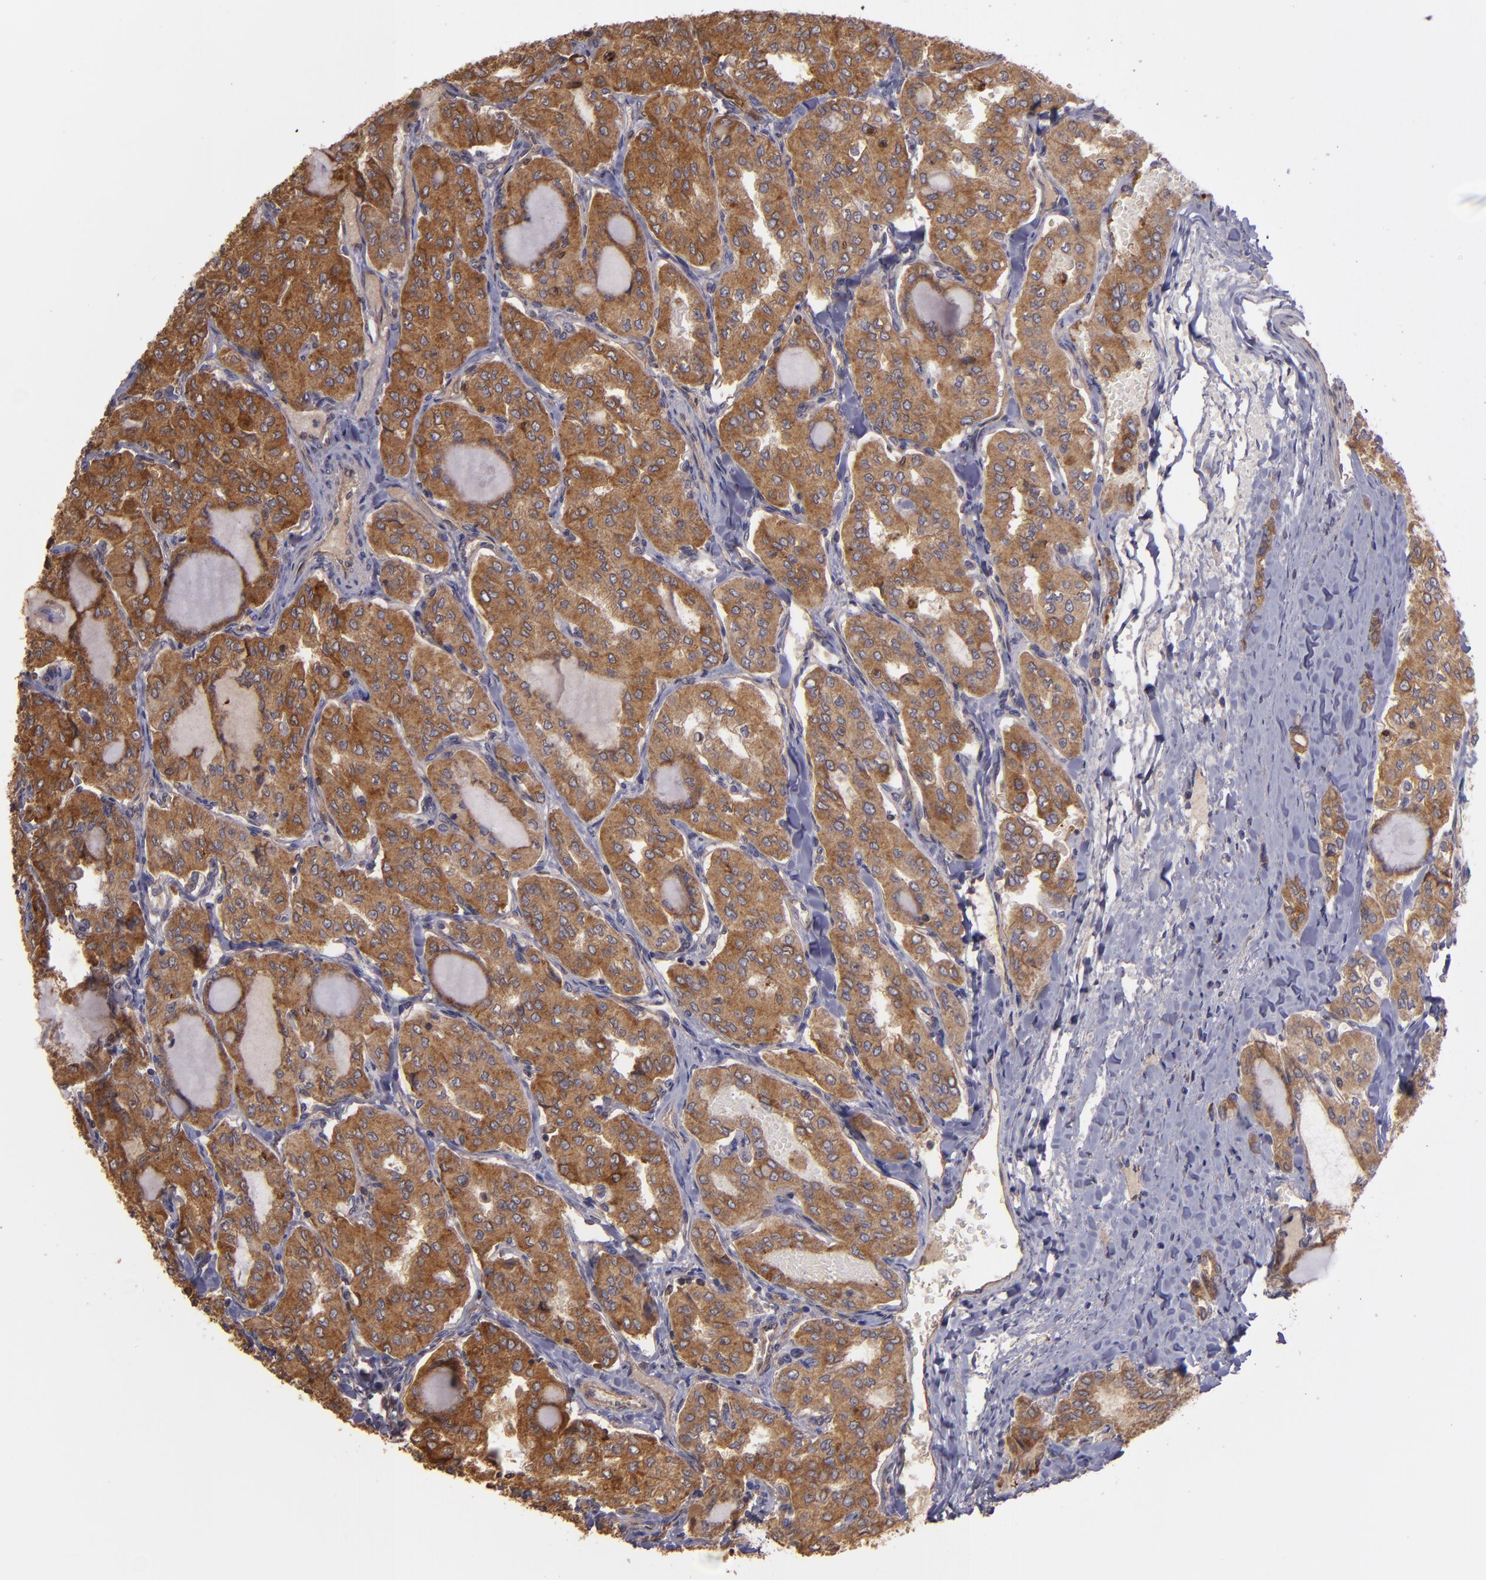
{"staining": {"intensity": "strong", "quantity": ">75%", "location": "cytoplasmic/membranous"}, "tissue": "thyroid cancer", "cell_type": "Tumor cells", "image_type": "cancer", "snomed": [{"axis": "morphology", "description": "Papillary adenocarcinoma, NOS"}, {"axis": "topography", "description": "Thyroid gland"}], "caption": "An image of human thyroid cancer (papillary adenocarcinoma) stained for a protein demonstrates strong cytoplasmic/membranous brown staining in tumor cells.", "gene": "ECE1", "patient": {"sex": "male", "age": 20}}